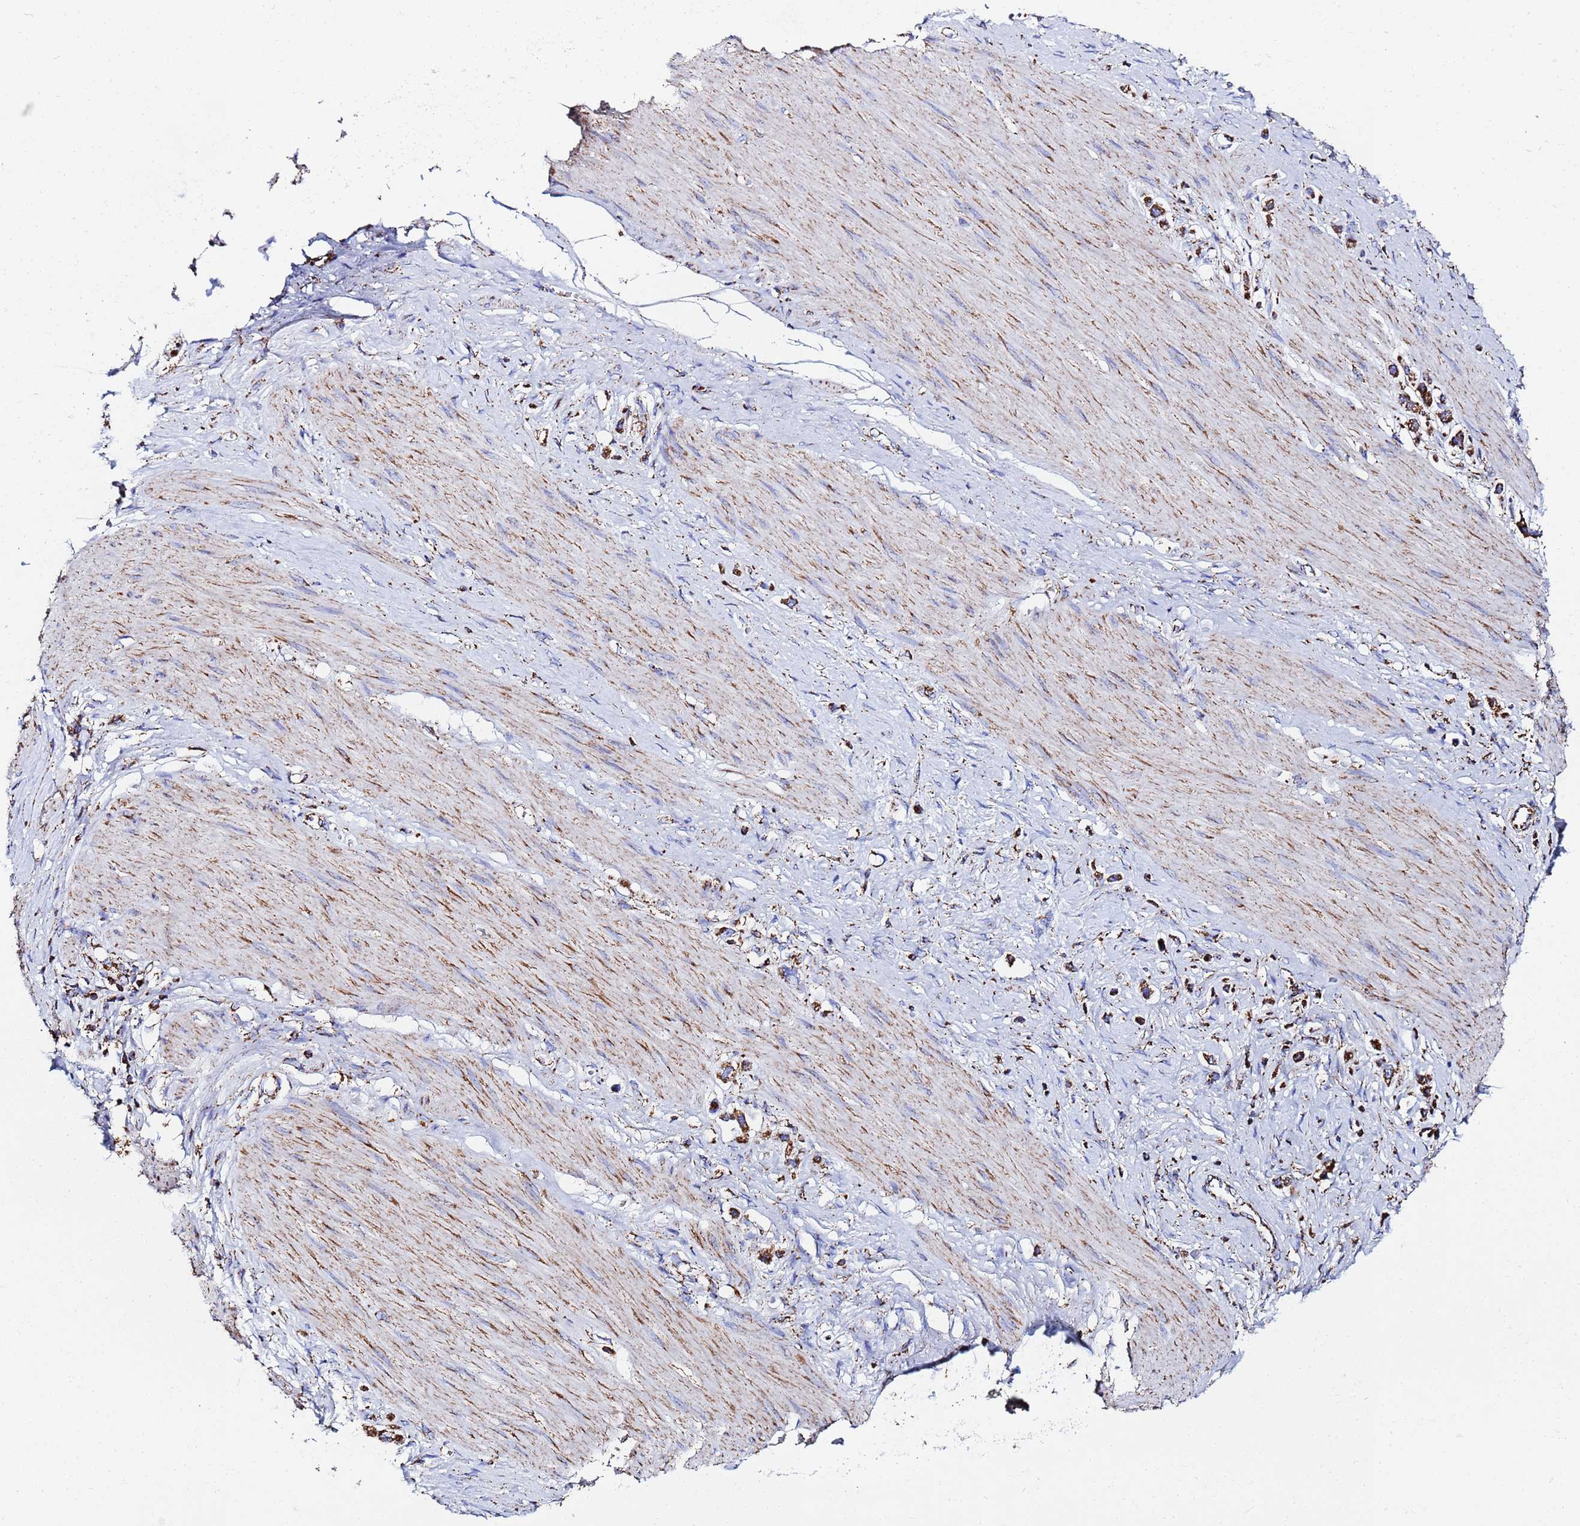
{"staining": {"intensity": "strong", "quantity": ">75%", "location": "cytoplasmic/membranous"}, "tissue": "stomach cancer", "cell_type": "Tumor cells", "image_type": "cancer", "snomed": [{"axis": "morphology", "description": "Adenocarcinoma, NOS"}, {"axis": "topography", "description": "Stomach"}], "caption": "High-power microscopy captured an immunohistochemistry image of stomach cancer, revealing strong cytoplasmic/membranous expression in about >75% of tumor cells.", "gene": "GLUD1", "patient": {"sex": "female", "age": 65}}